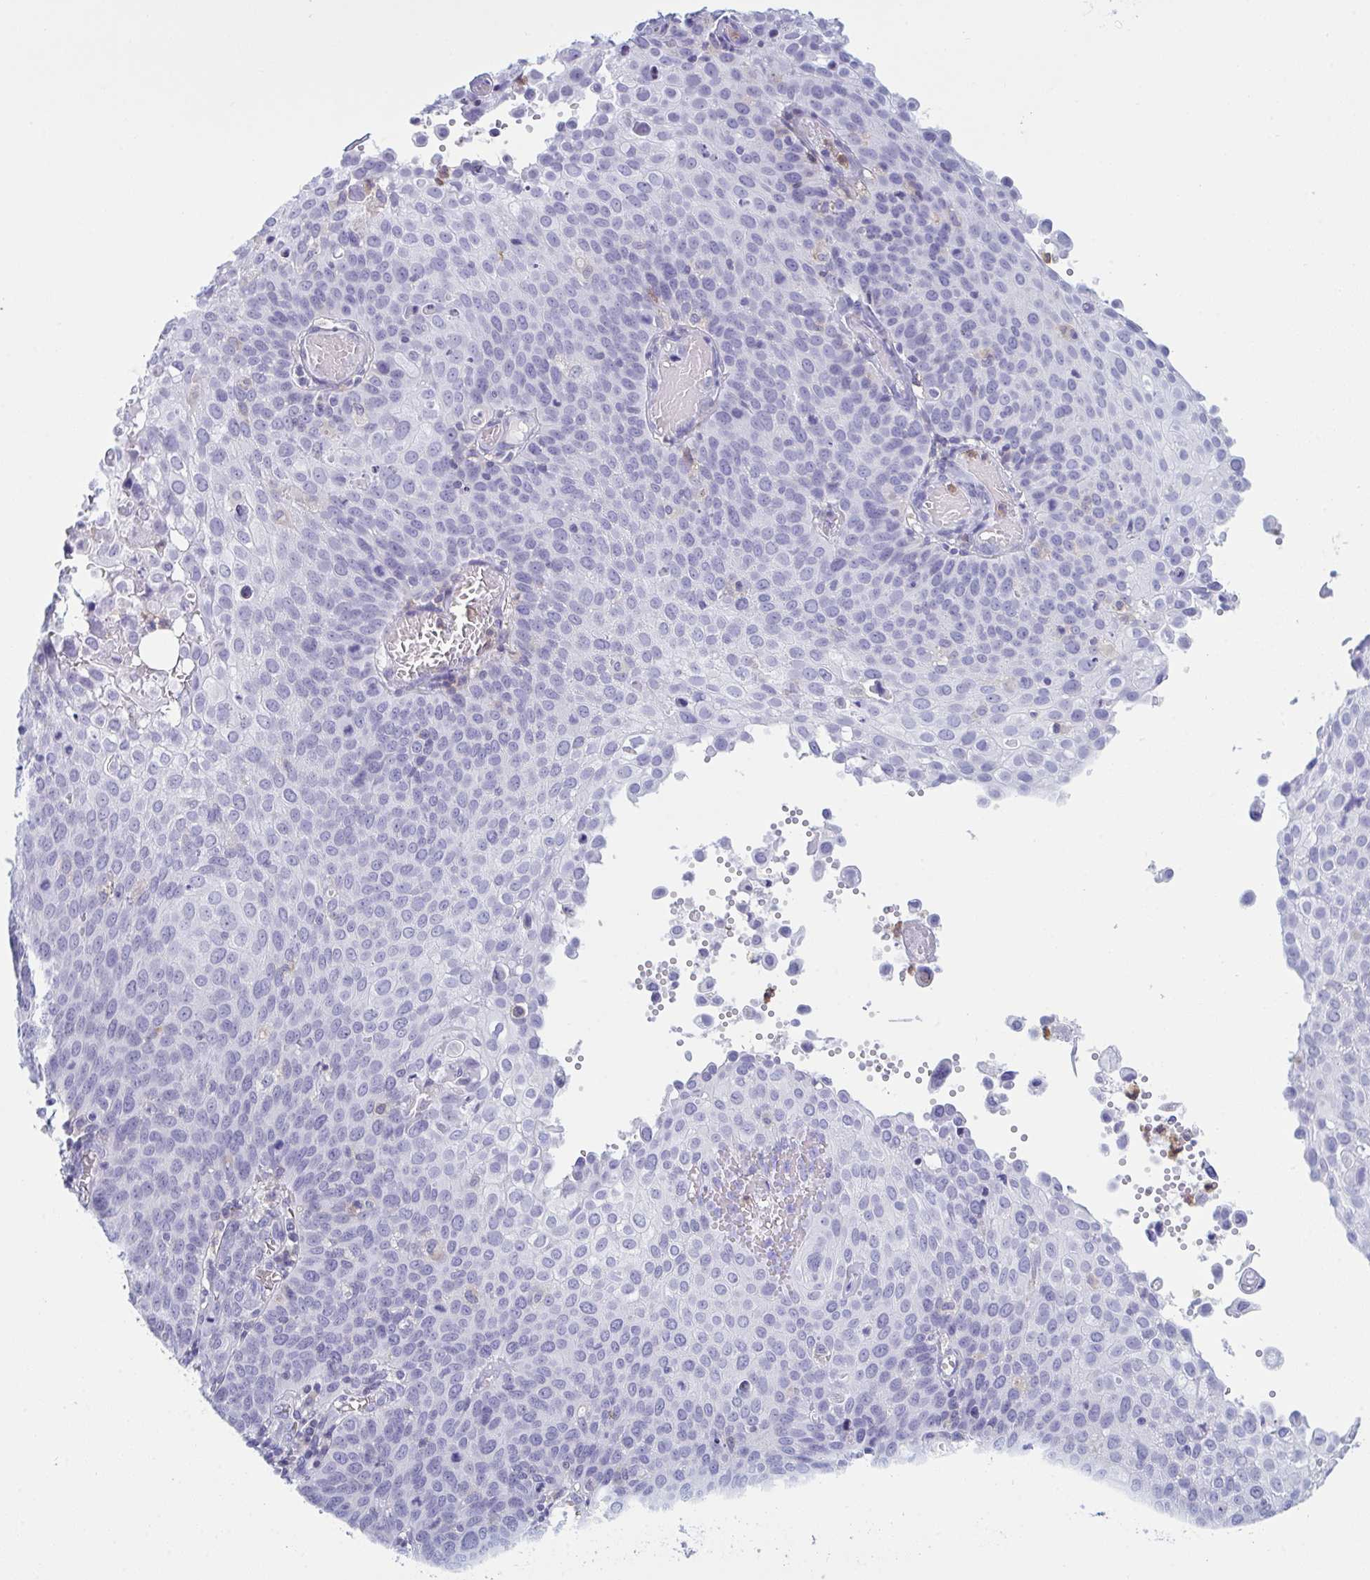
{"staining": {"intensity": "negative", "quantity": "none", "location": "none"}, "tissue": "cervical cancer", "cell_type": "Tumor cells", "image_type": "cancer", "snomed": [{"axis": "morphology", "description": "Squamous cell carcinoma, NOS"}, {"axis": "topography", "description": "Cervix"}], "caption": "An immunohistochemistry histopathology image of cervical squamous cell carcinoma is shown. There is no staining in tumor cells of cervical squamous cell carcinoma.", "gene": "MYO1F", "patient": {"sex": "female", "age": 65}}